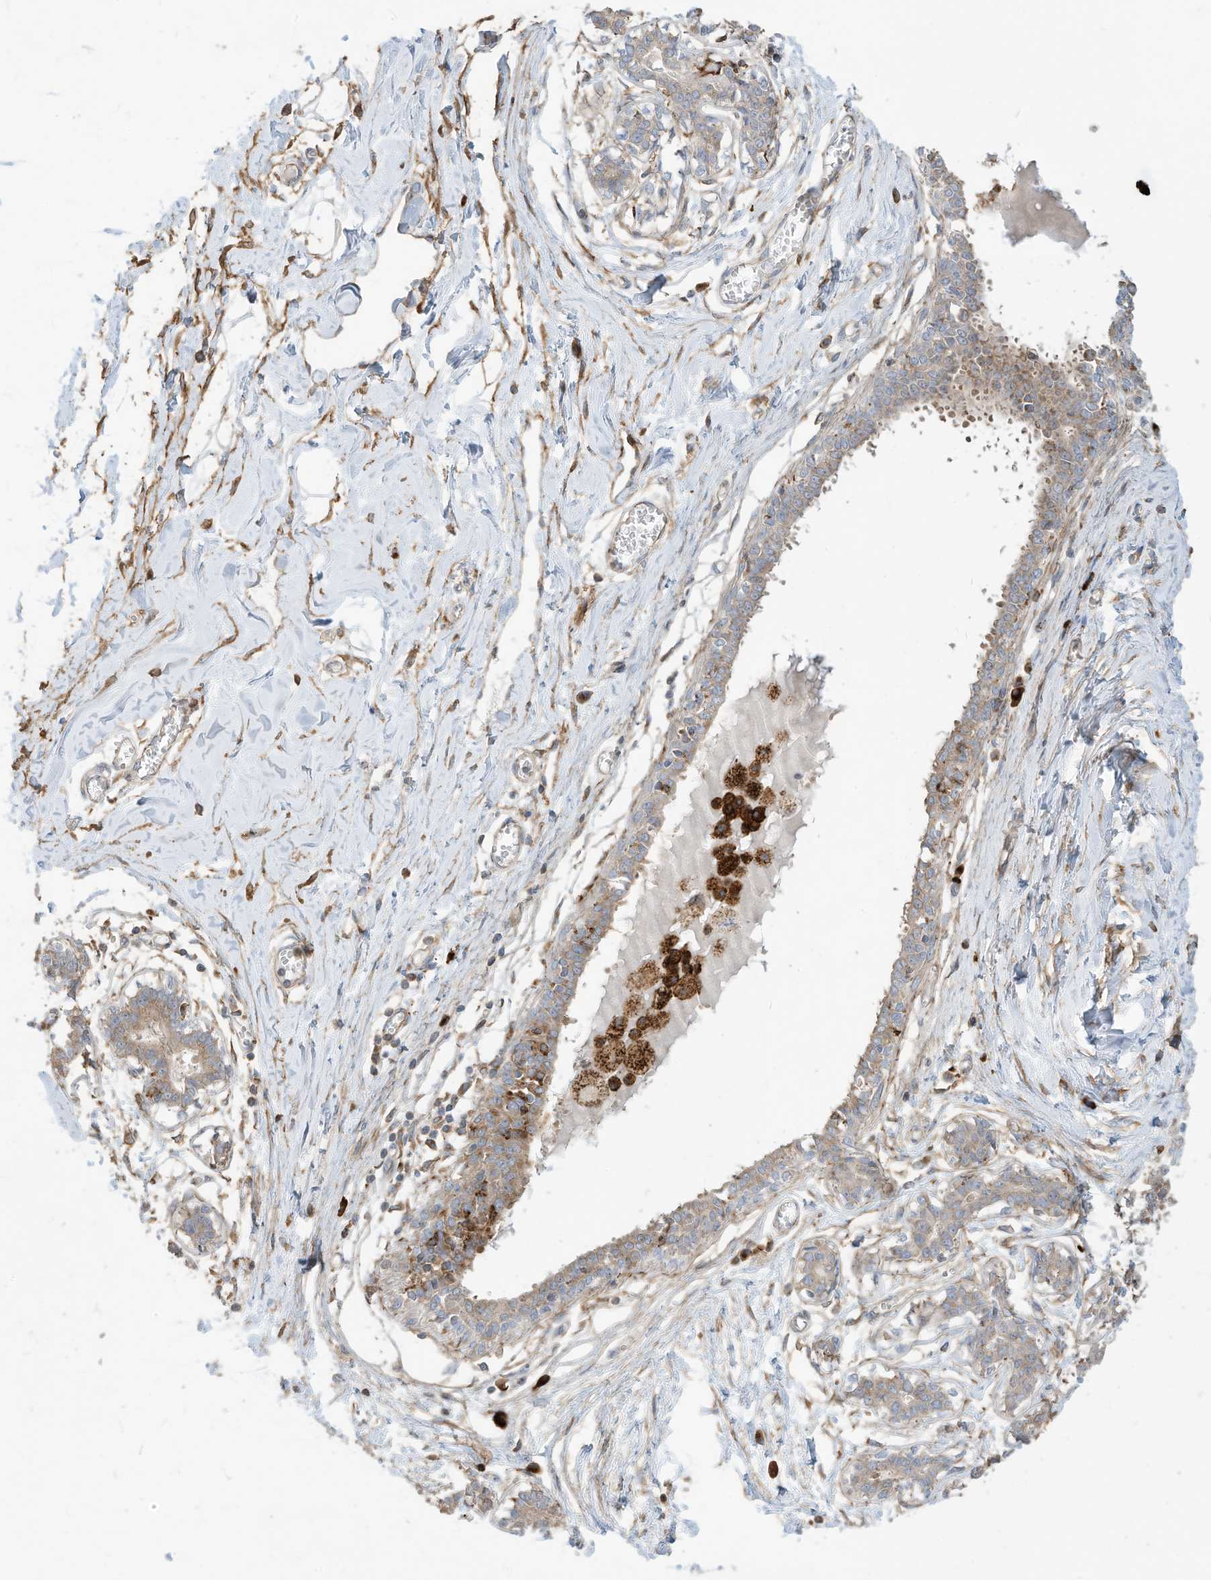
{"staining": {"intensity": "negative", "quantity": "none", "location": "none"}, "tissue": "breast", "cell_type": "Adipocytes", "image_type": "normal", "snomed": [{"axis": "morphology", "description": "Normal tissue, NOS"}, {"axis": "topography", "description": "Breast"}], "caption": "Human breast stained for a protein using immunohistochemistry reveals no positivity in adipocytes.", "gene": "TRNAU1AP", "patient": {"sex": "female", "age": 27}}